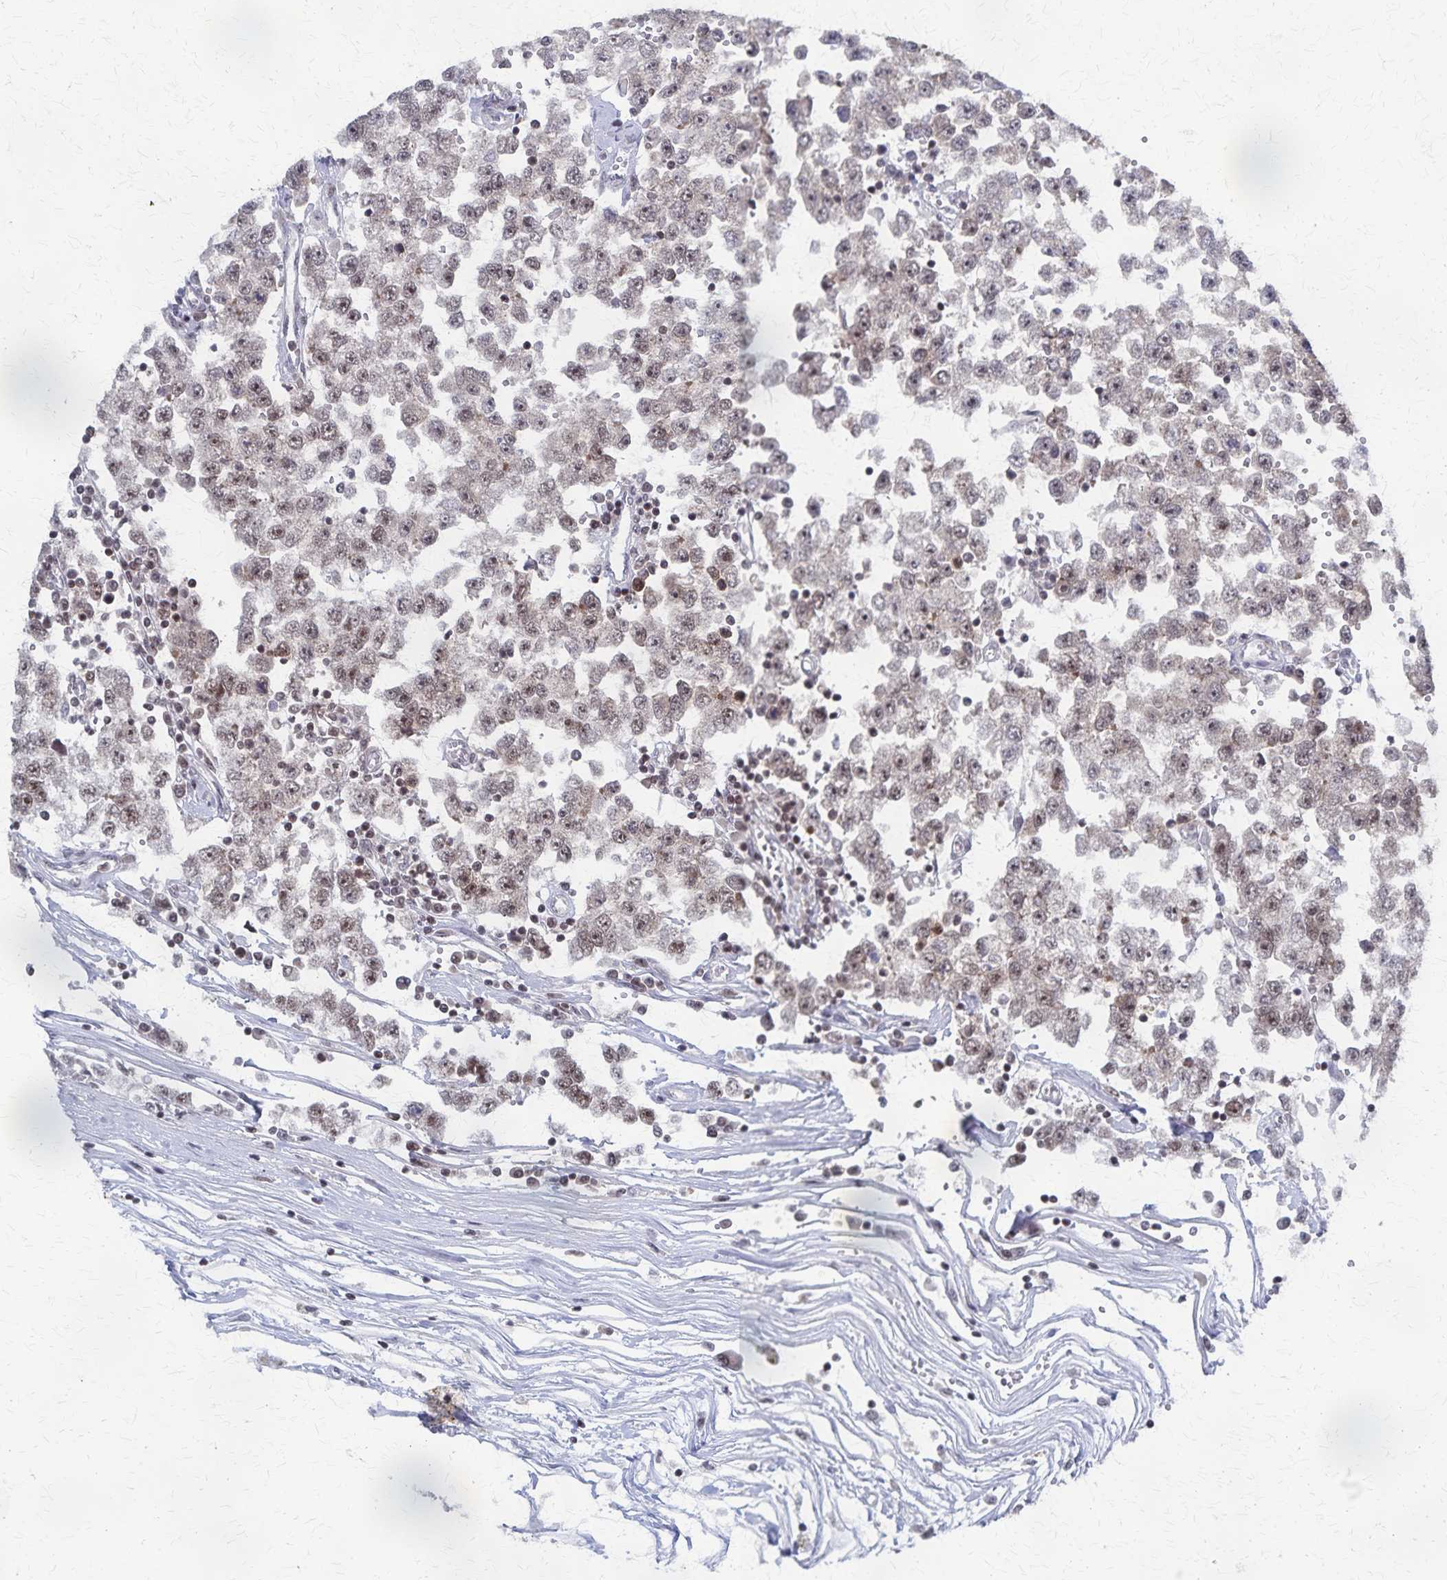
{"staining": {"intensity": "moderate", "quantity": "25%-75%", "location": "nuclear"}, "tissue": "testis cancer", "cell_type": "Tumor cells", "image_type": "cancer", "snomed": [{"axis": "morphology", "description": "Seminoma, NOS"}, {"axis": "topography", "description": "Testis"}], "caption": "The histopathology image demonstrates staining of seminoma (testis), revealing moderate nuclear protein staining (brown color) within tumor cells.", "gene": "GTF2B", "patient": {"sex": "male", "age": 34}}